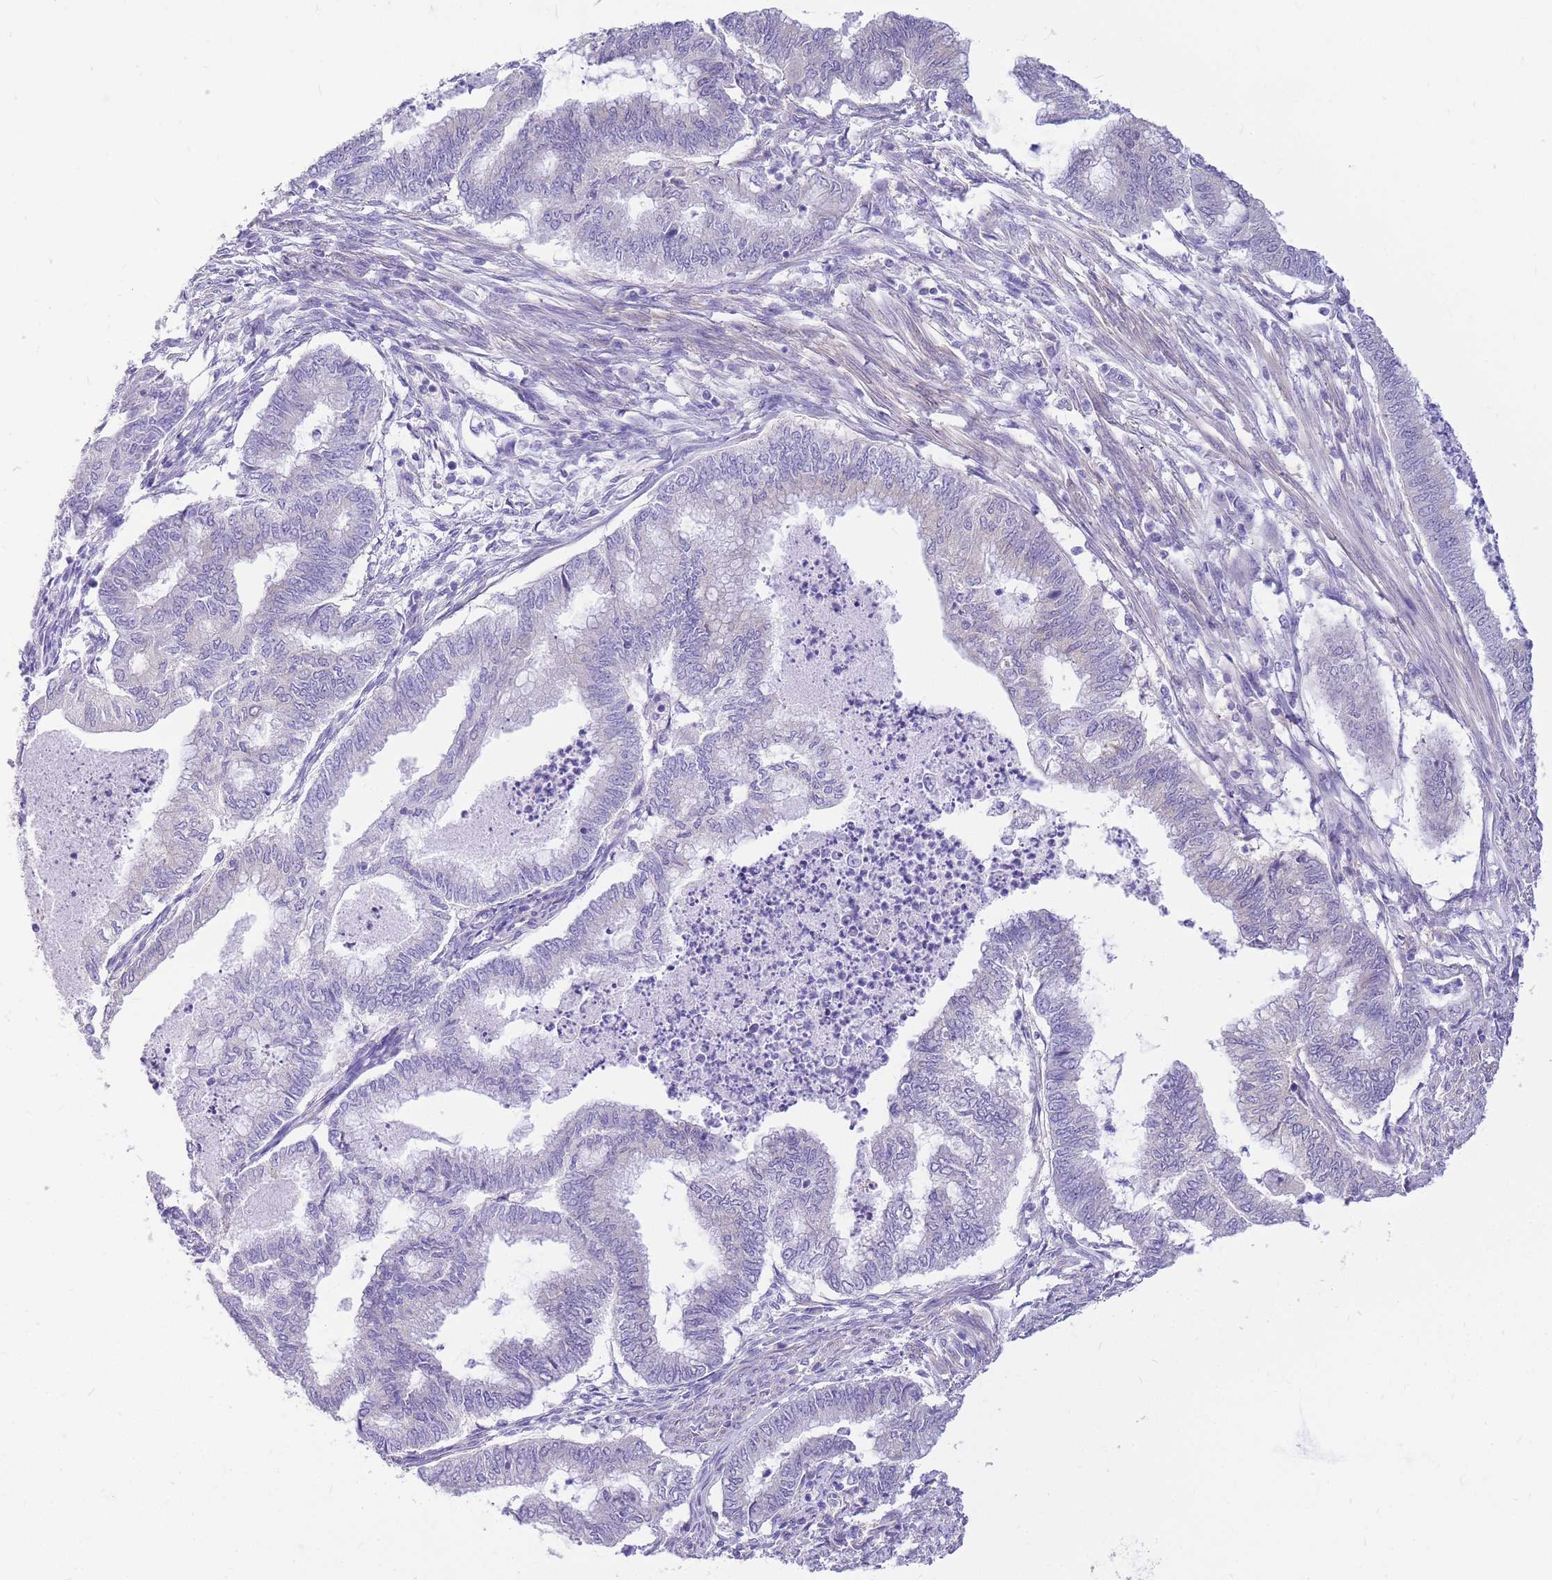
{"staining": {"intensity": "negative", "quantity": "none", "location": "none"}, "tissue": "endometrial cancer", "cell_type": "Tumor cells", "image_type": "cancer", "snomed": [{"axis": "morphology", "description": "Adenocarcinoma, NOS"}, {"axis": "topography", "description": "Endometrium"}], "caption": "Immunohistochemistry histopathology image of adenocarcinoma (endometrial) stained for a protein (brown), which shows no positivity in tumor cells. (Stains: DAB immunohistochemistry (IHC) with hematoxylin counter stain, Microscopy: brightfield microscopy at high magnification).", "gene": "S100PBP", "patient": {"sex": "female", "age": 79}}